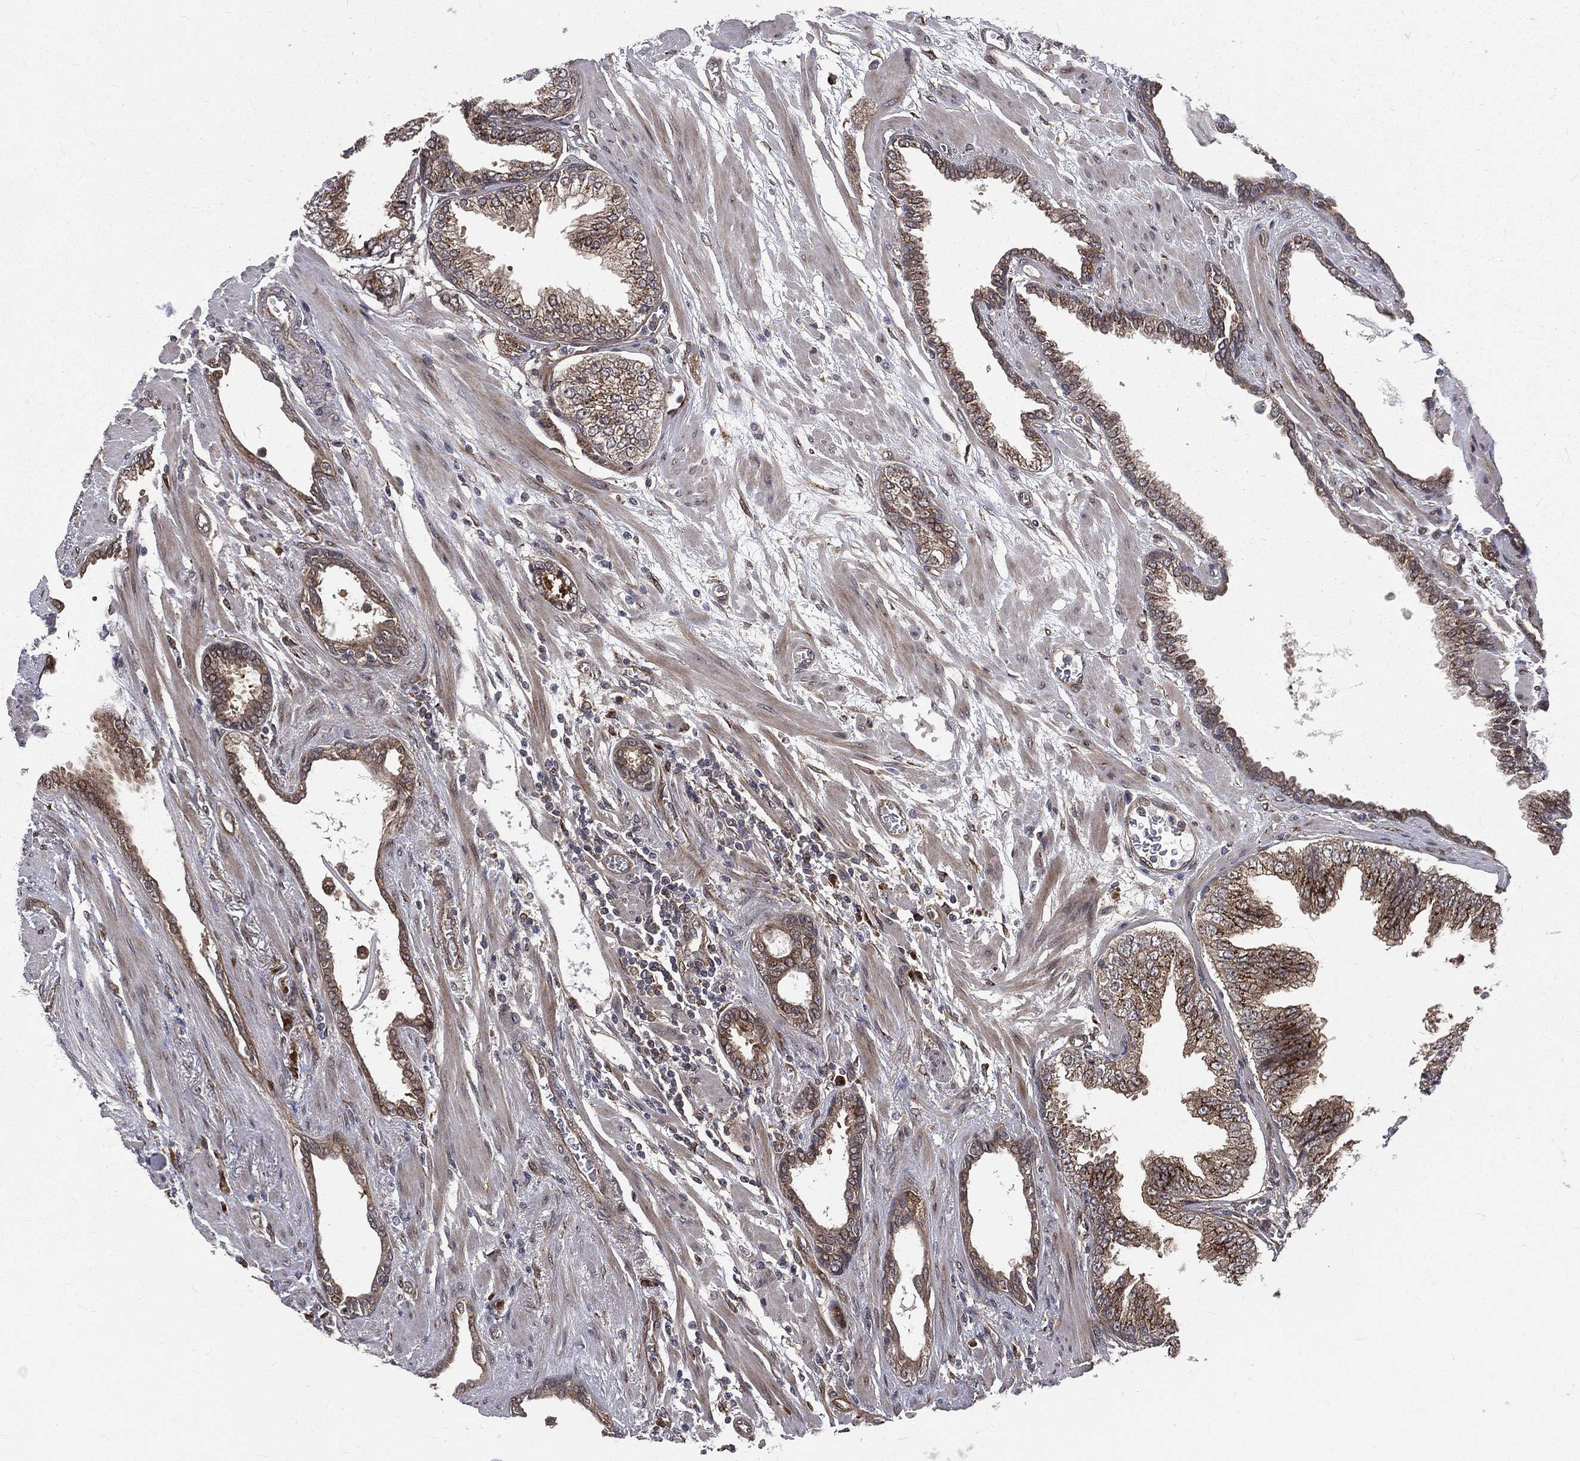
{"staining": {"intensity": "moderate", "quantity": "25%-75%", "location": "cytoplasmic/membranous"}, "tissue": "prostate cancer", "cell_type": "Tumor cells", "image_type": "cancer", "snomed": [{"axis": "morphology", "description": "Adenocarcinoma, Low grade"}, {"axis": "topography", "description": "Prostate"}], "caption": "IHC (DAB (3,3'-diaminobenzidine)) staining of prostate cancer (adenocarcinoma (low-grade)) reveals moderate cytoplasmic/membranous protein staining in approximately 25%-75% of tumor cells. (Brightfield microscopy of DAB IHC at high magnification).", "gene": "ARL3", "patient": {"sex": "male", "age": 69}}